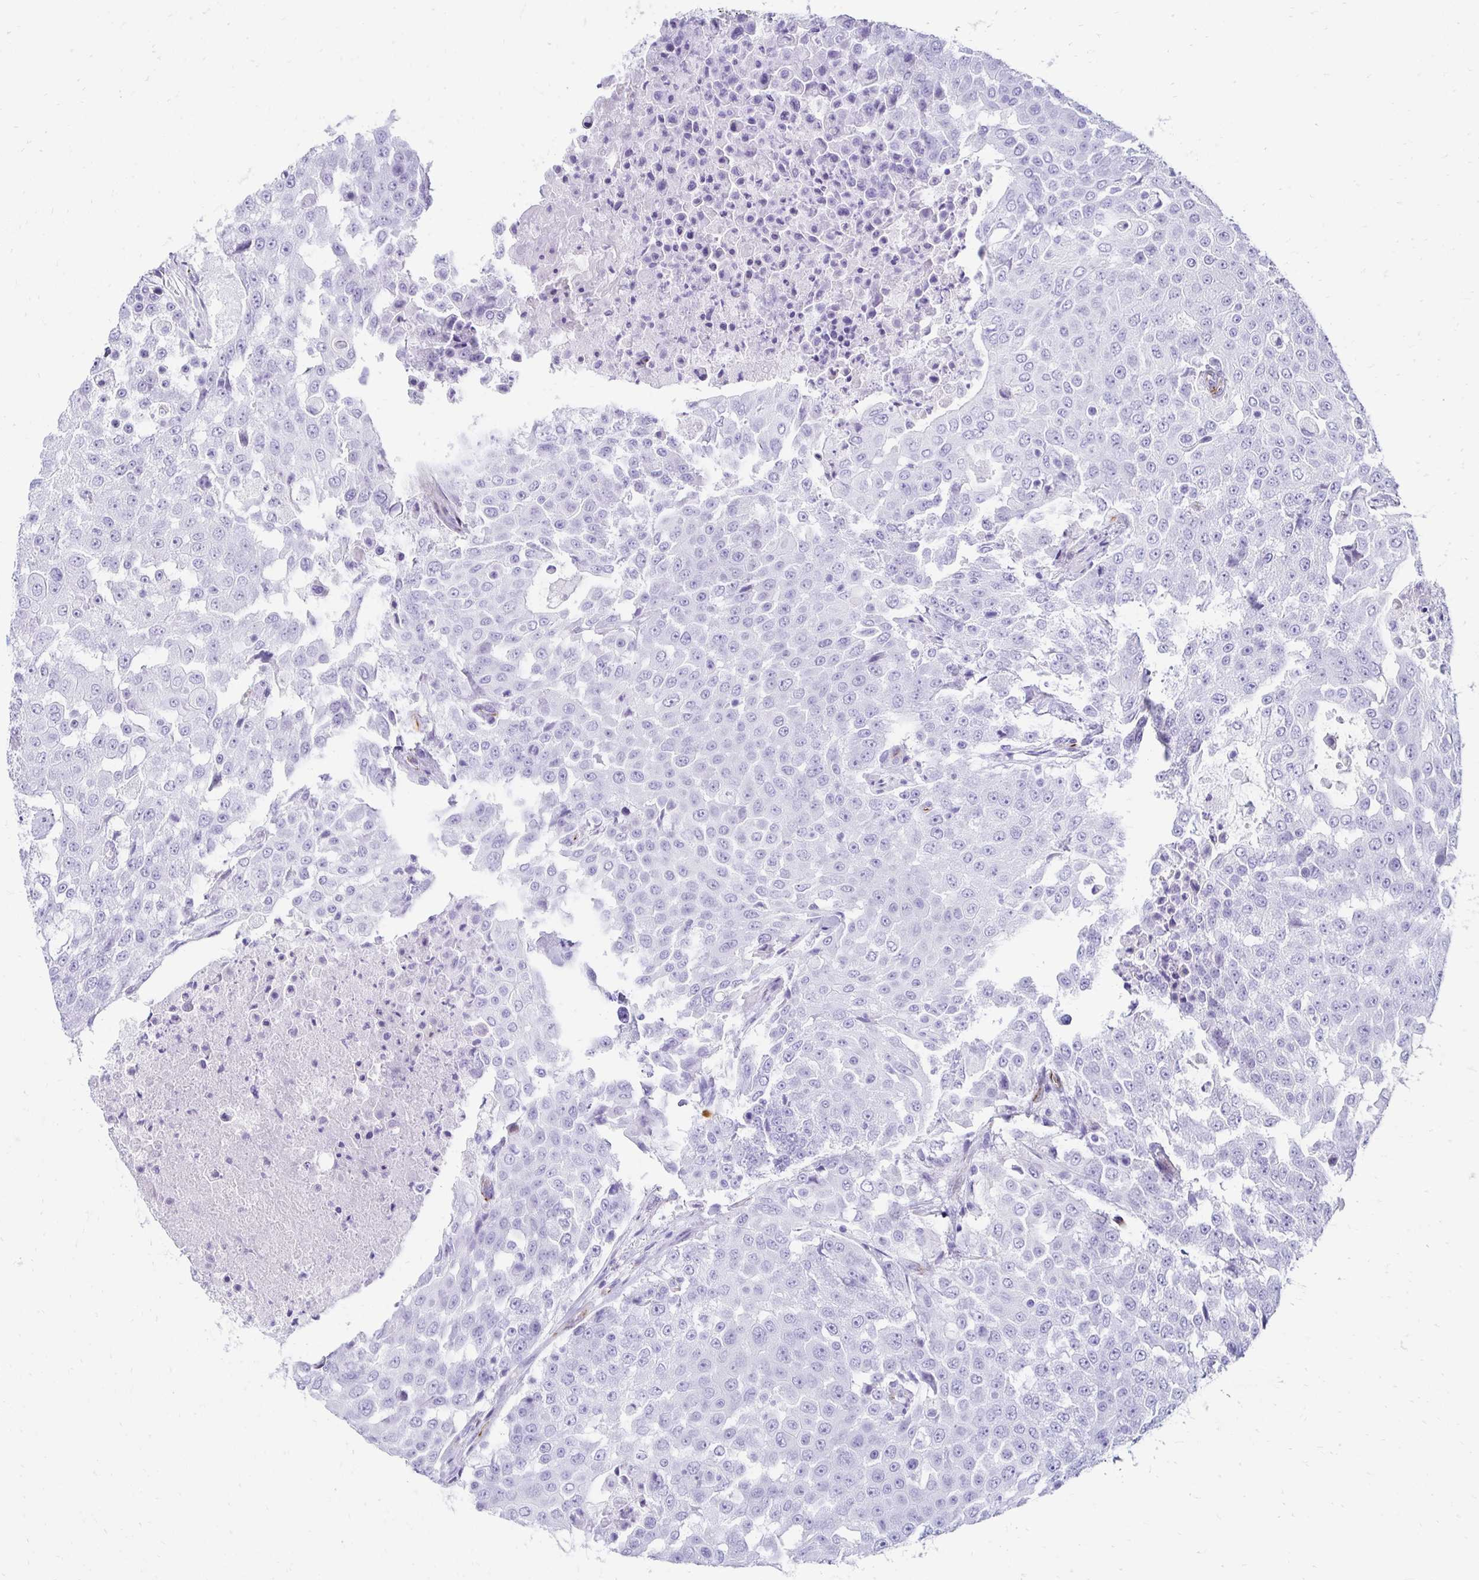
{"staining": {"intensity": "negative", "quantity": "none", "location": "none"}, "tissue": "urothelial cancer", "cell_type": "Tumor cells", "image_type": "cancer", "snomed": [{"axis": "morphology", "description": "Urothelial carcinoma, High grade"}, {"axis": "topography", "description": "Urinary bladder"}], "caption": "IHC of human urothelial carcinoma (high-grade) reveals no expression in tumor cells.", "gene": "TMEM54", "patient": {"sex": "female", "age": 63}}